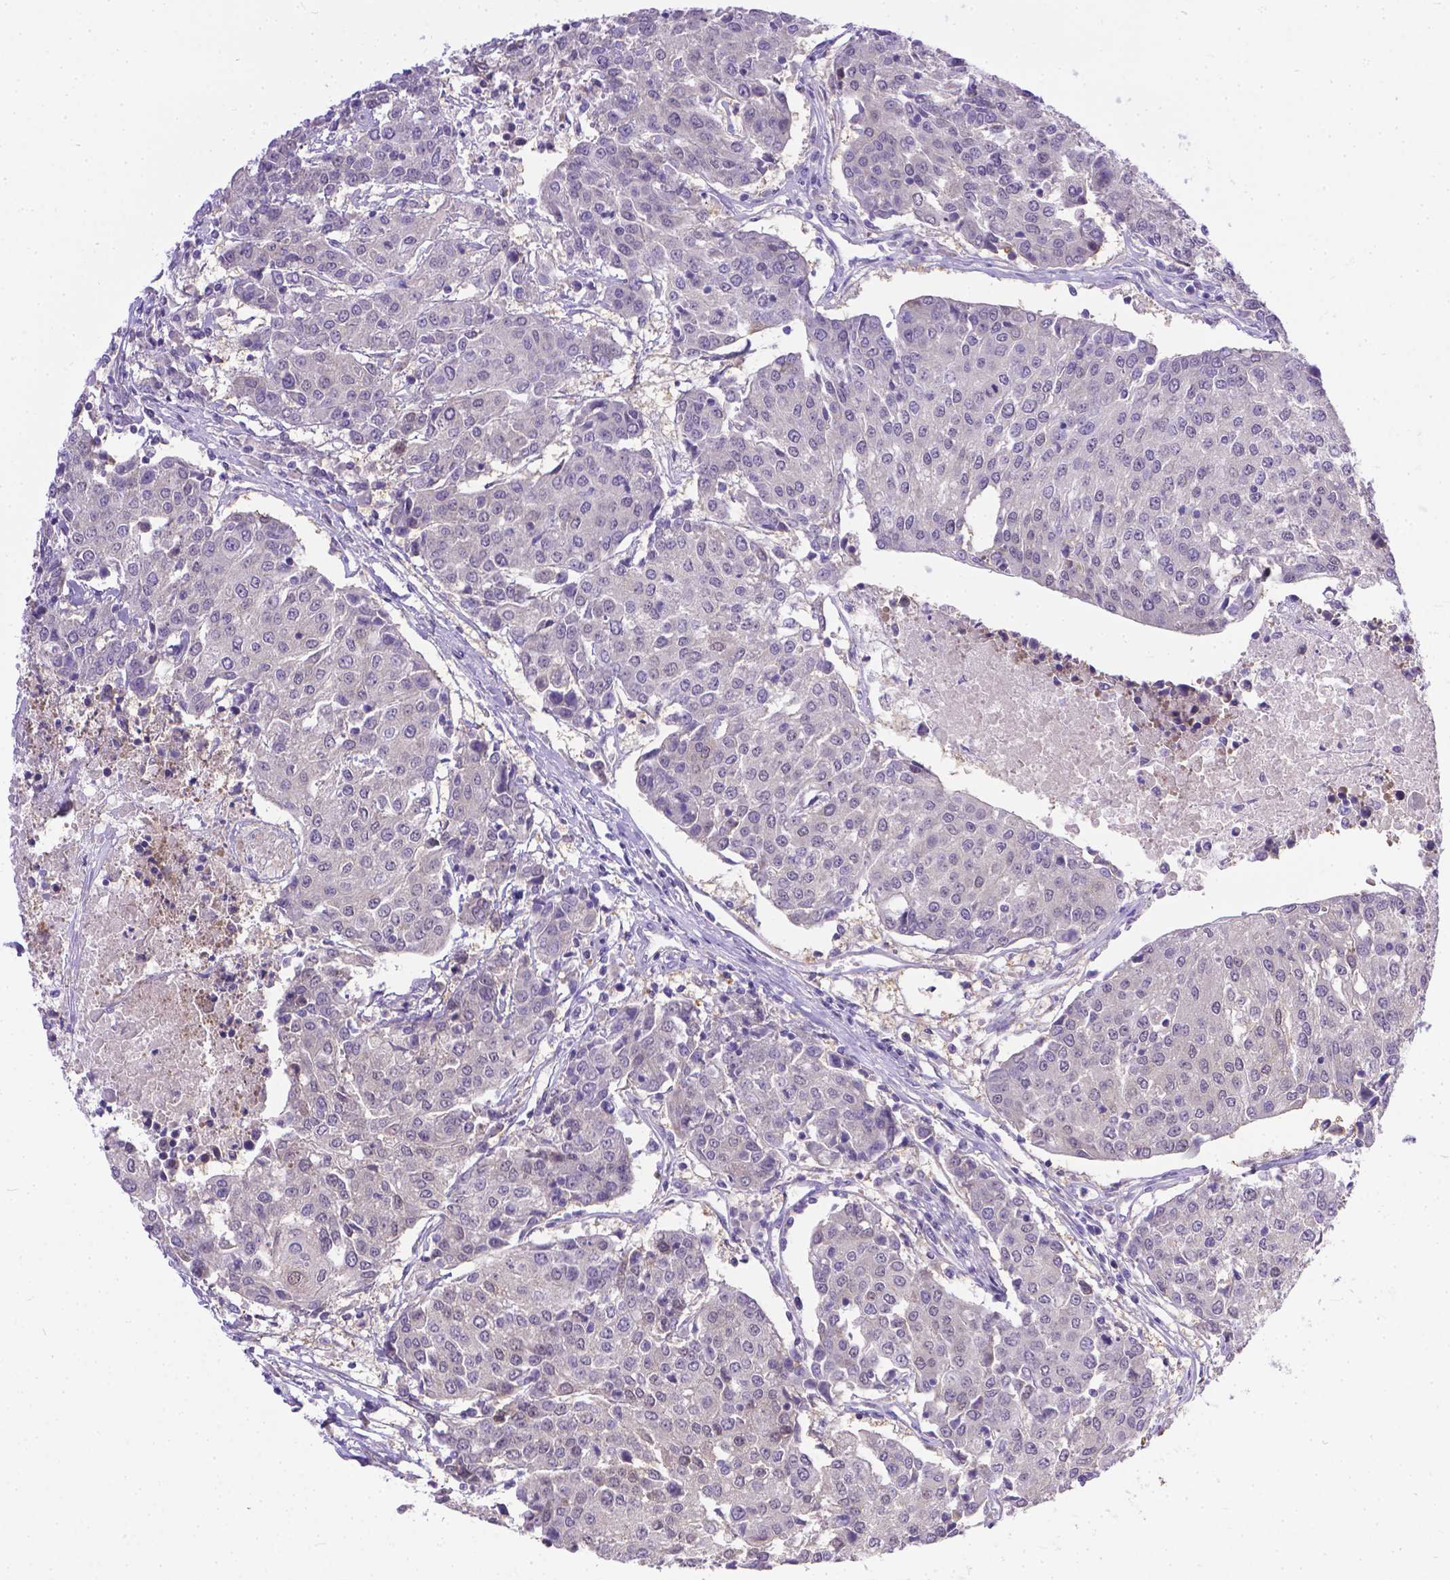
{"staining": {"intensity": "negative", "quantity": "none", "location": "none"}, "tissue": "urothelial cancer", "cell_type": "Tumor cells", "image_type": "cancer", "snomed": [{"axis": "morphology", "description": "Urothelial carcinoma, High grade"}, {"axis": "topography", "description": "Urinary bladder"}], "caption": "This micrograph is of high-grade urothelial carcinoma stained with immunohistochemistry (IHC) to label a protein in brown with the nuclei are counter-stained blue. There is no staining in tumor cells.", "gene": "TTLL6", "patient": {"sex": "female", "age": 85}}